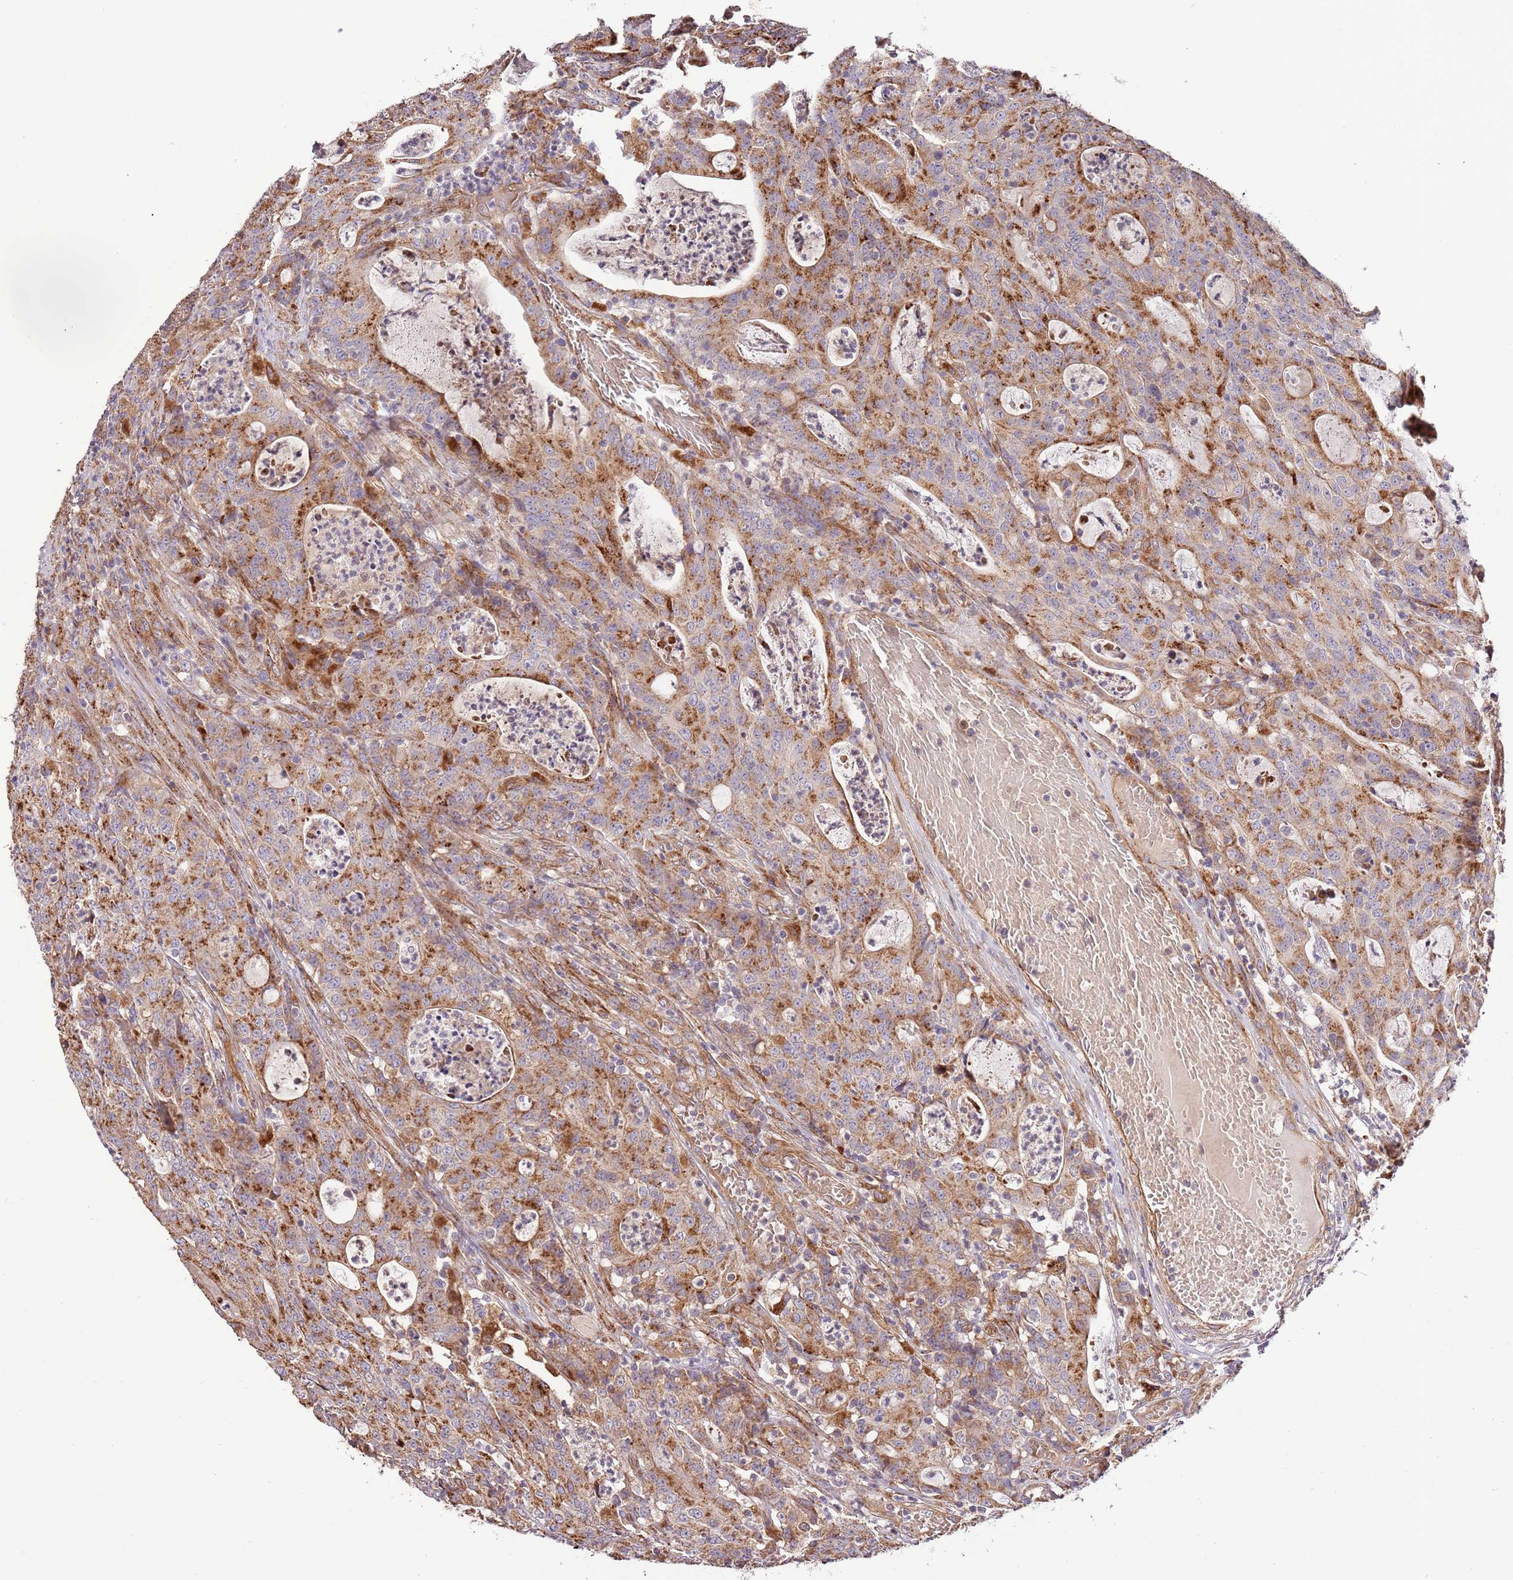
{"staining": {"intensity": "moderate", "quantity": ">75%", "location": "cytoplasmic/membranous"}, "tissue": "colorectal cancer", "cell_type": "Tumor cells", "image_type": "cancer", "snomed": [{"axis": "morphology", "description": "Adenocarcinoma, NOS"}, {"axis": "topography", "description": "Colon"}], "caption": "DAB immunohistochemical staining of human colorectal adenocarcinoma shows moderate cytoplasmic/membranous protein staining in approximately >75% of tumor cells.", "gene": "DOCK6", "patient": {"sex": "male", "age": 83}}